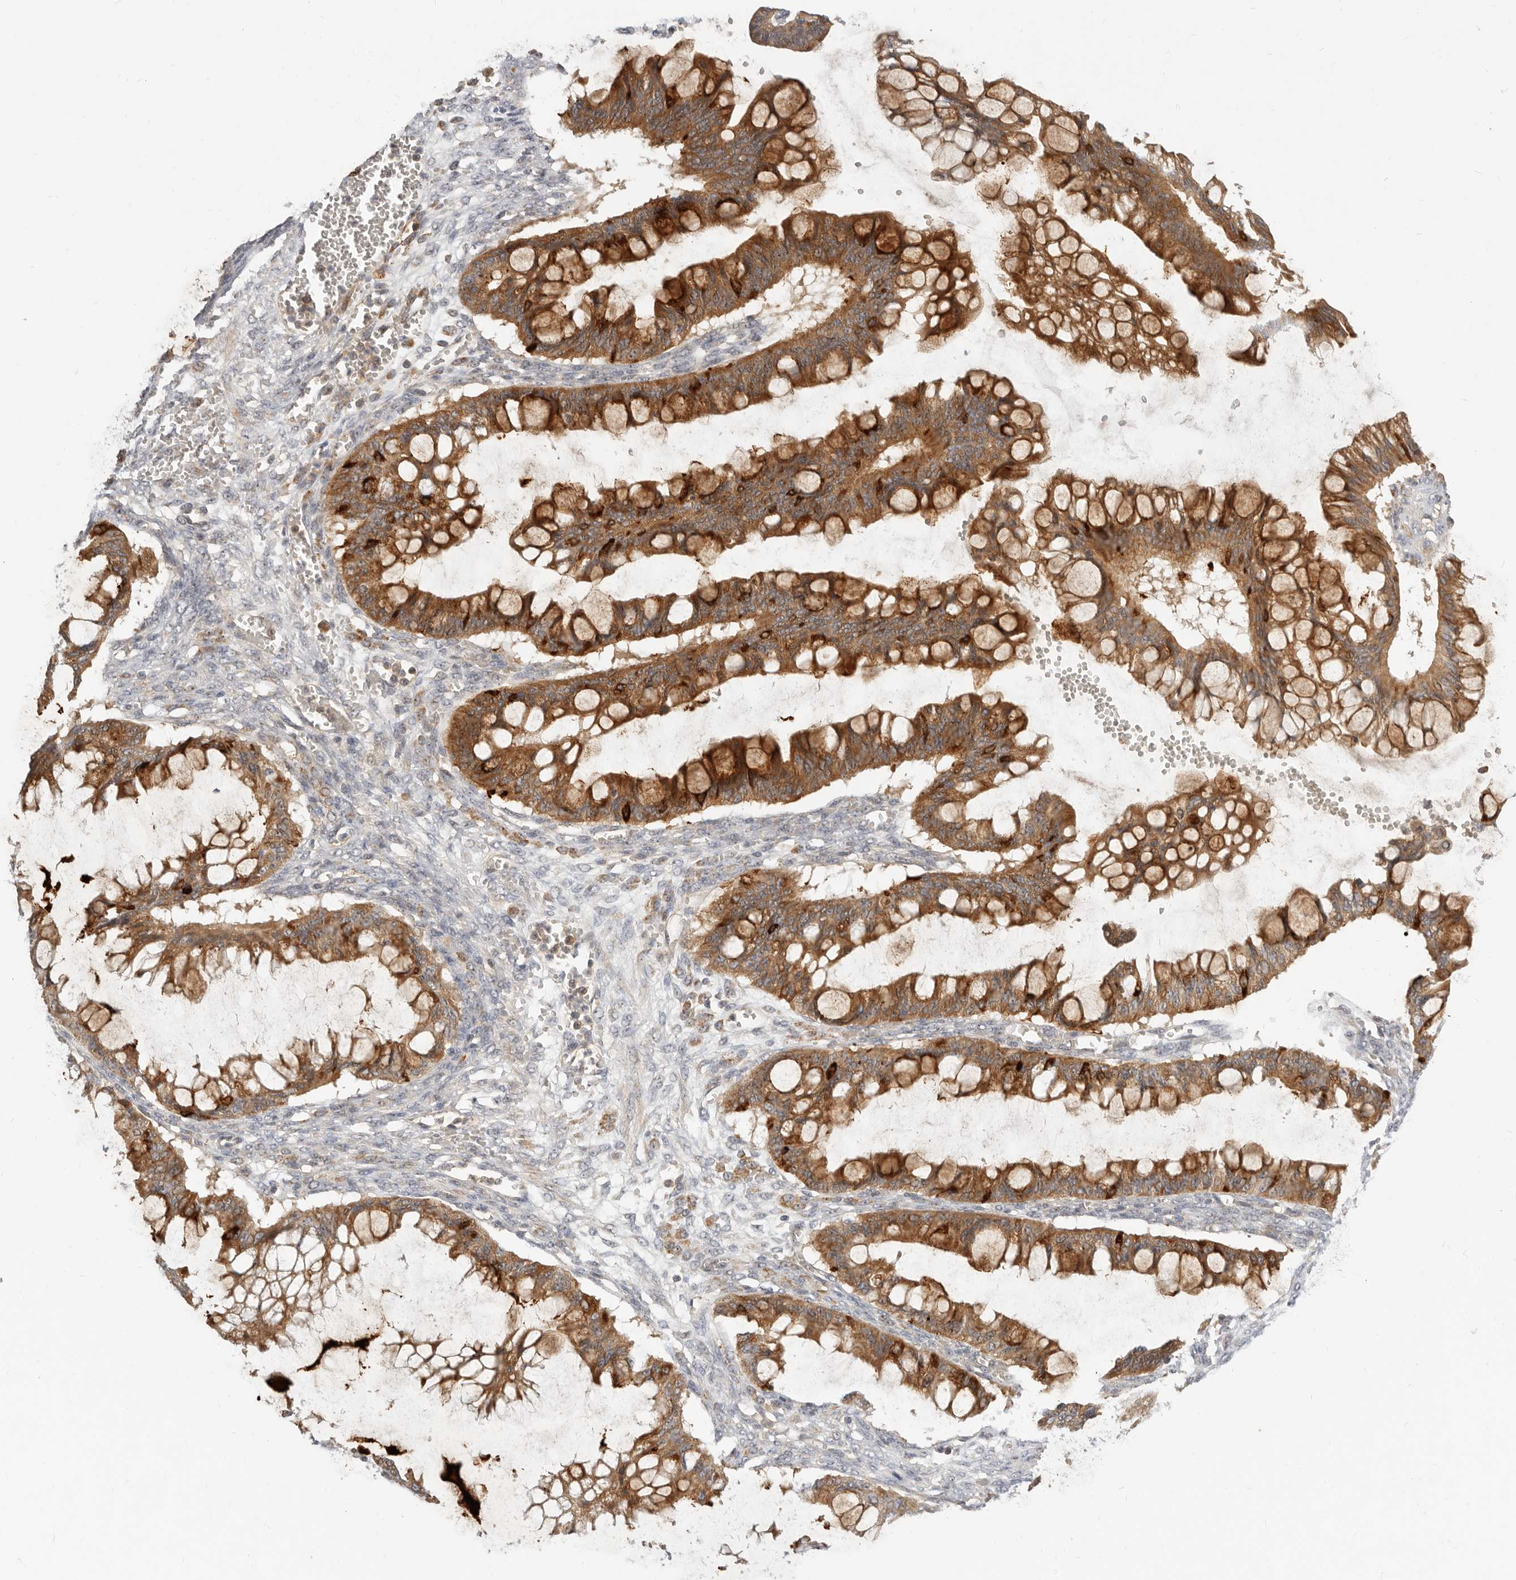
{"staining": {"intensity": "moderate", "quantity": ">75%", "location": "cytoplasmic/membranous"}, "tissue": "ovarian cancer", "cell_type": "Tumor cells", "image_type": "cancer", "snomed": [{"axis": "morphology", "description": "Cystadenocarcinoma, mucinous, NOS"}, {"axis": "topography", "description": "Ovary"}], "caption": "DAB (3,3'-diaminobenzidine) immunohistochemical staining of human ovarian cancer shows moderate cytoplasmic/membranous protein staining in about >75% of tumor cells.", "gene": "MICALL2", "patient": {"sex": "female", "age": 73}}